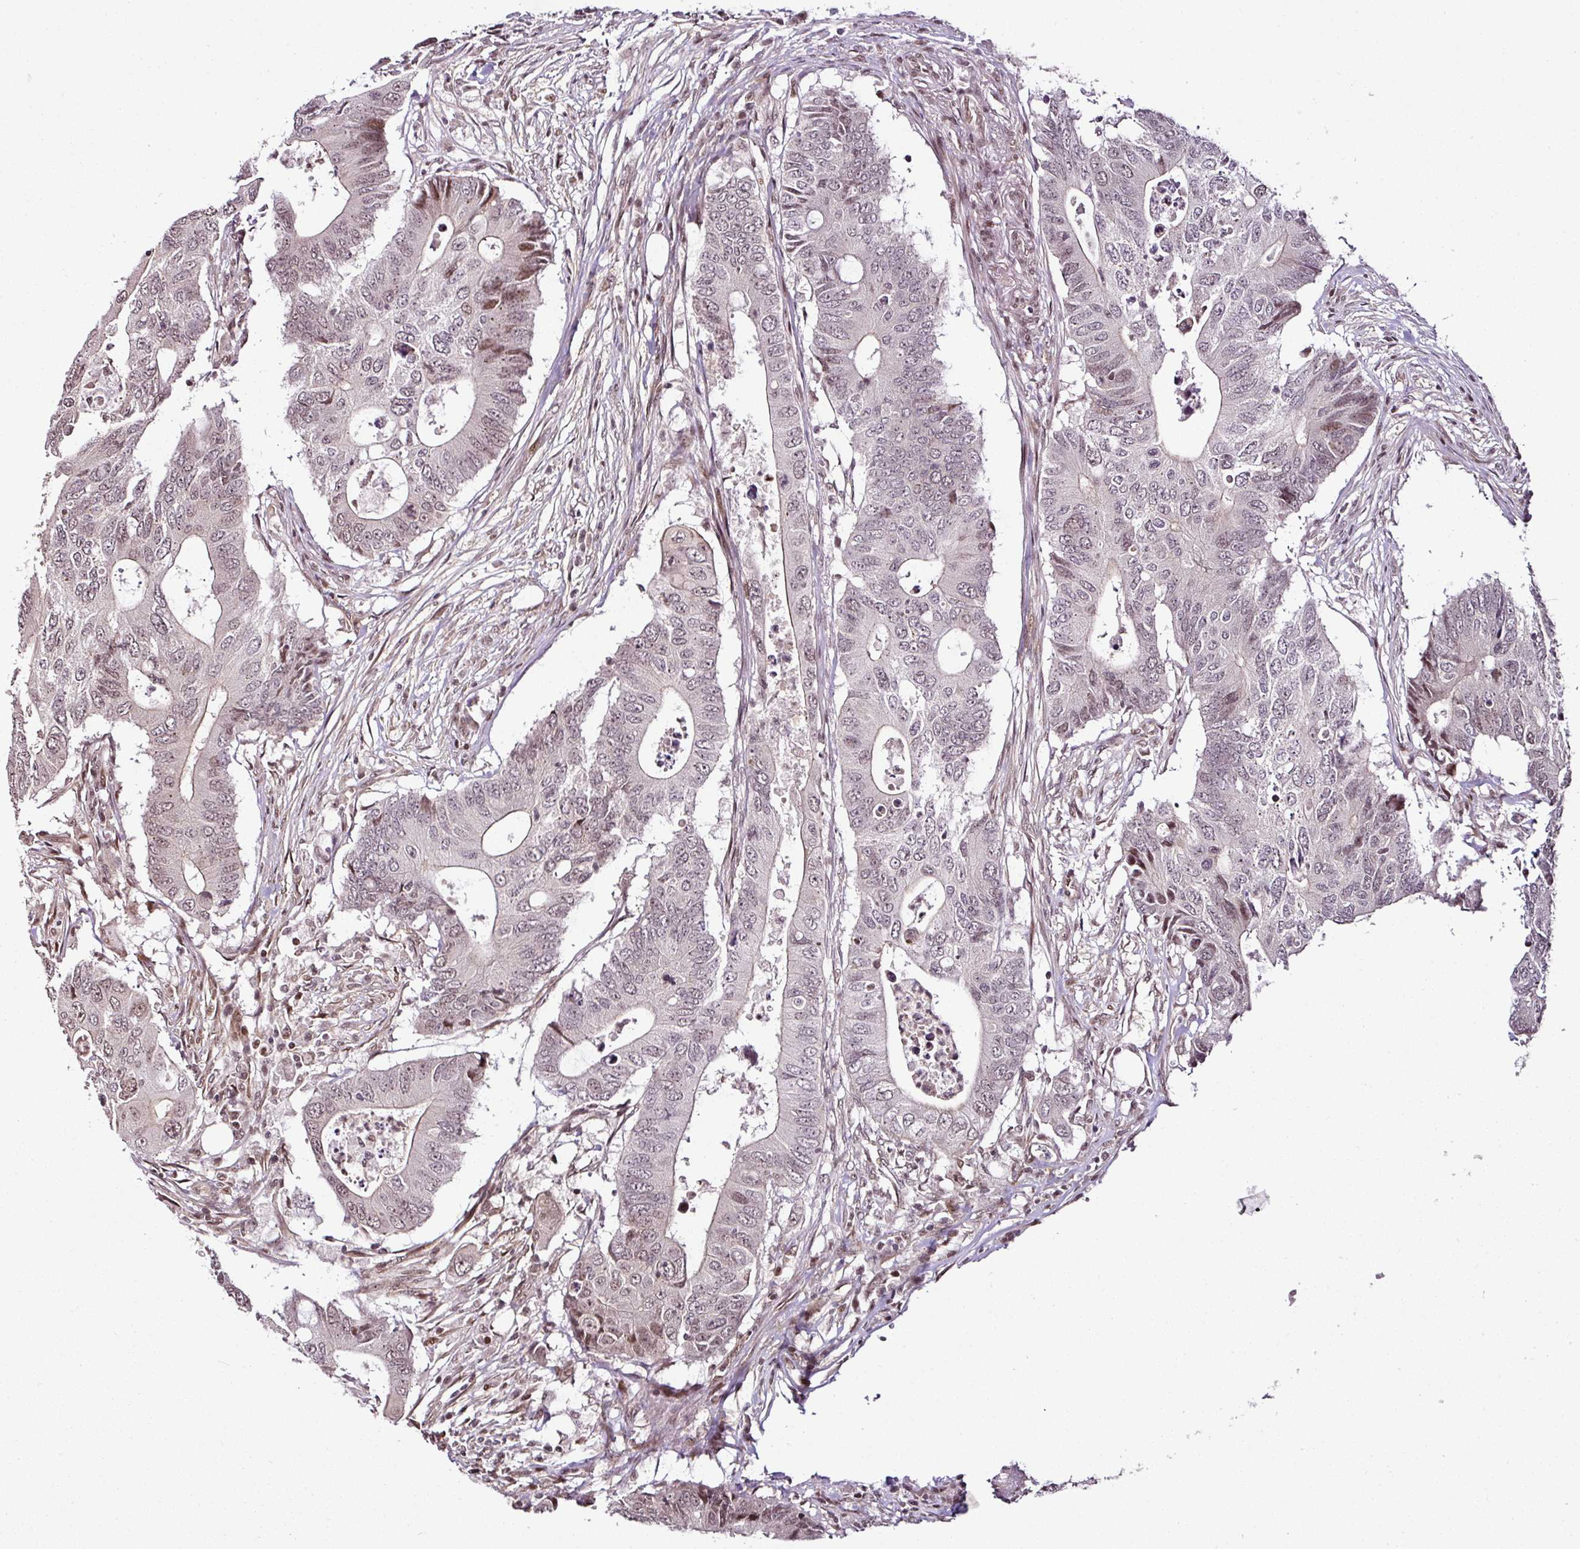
{"staining": {"intensity": "moderate", "quantity": "<25%", "location": "nuclear"}, "tissue": "colorectal cancer", "cell_type": "Tumor cells", "image_type": "cancer", "snomed": [{"axis": "morphology", "description": "Adenocarcinoma, NOS"}, {"axis": "topography", "description": "Colon"}], "caption": "A brown stain highlights moderate nuclear positivity of a protein in human adenocarcinoma (colorectal) tumor cells.", "gene": "COPRS", "patient": {"sex": "male", "age": 71}}